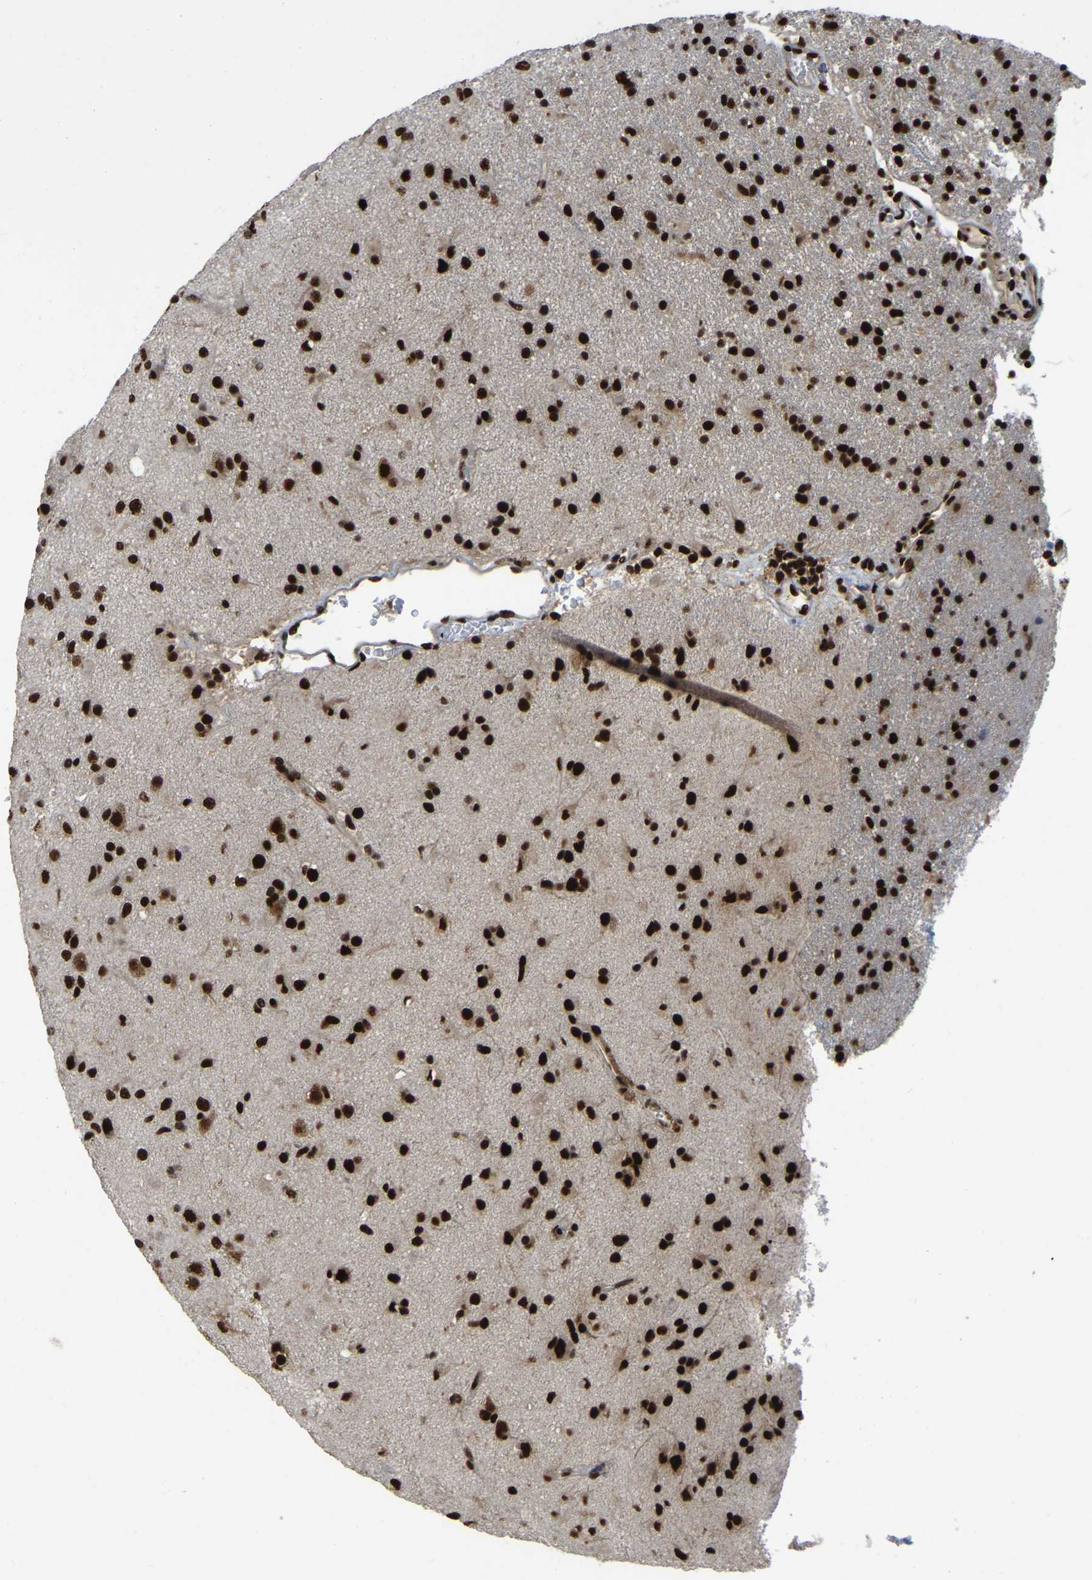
{"staining": {"intensity": "strong", "quantity": ">75%", "location": "nuclear"}, "tissue": "glioma", "cell_type": "Tumor cells", "image_type": "cancer", "snomed": [{"axis": "morphology", "description": "Glioma, malignant, Low grade"}, {"axis": "topography", "description": "Brain"}], "caption": "Brown immunohistochemical staining in glioma displays strong nuclear expression in about >75% of tumor cells. (DAB (3,3'-diaminobenzidine) IHC with brightfield microscopy, high magnification).", "gene": "TBL1XR1", "patient": {"sex": "male", "age": 65}}